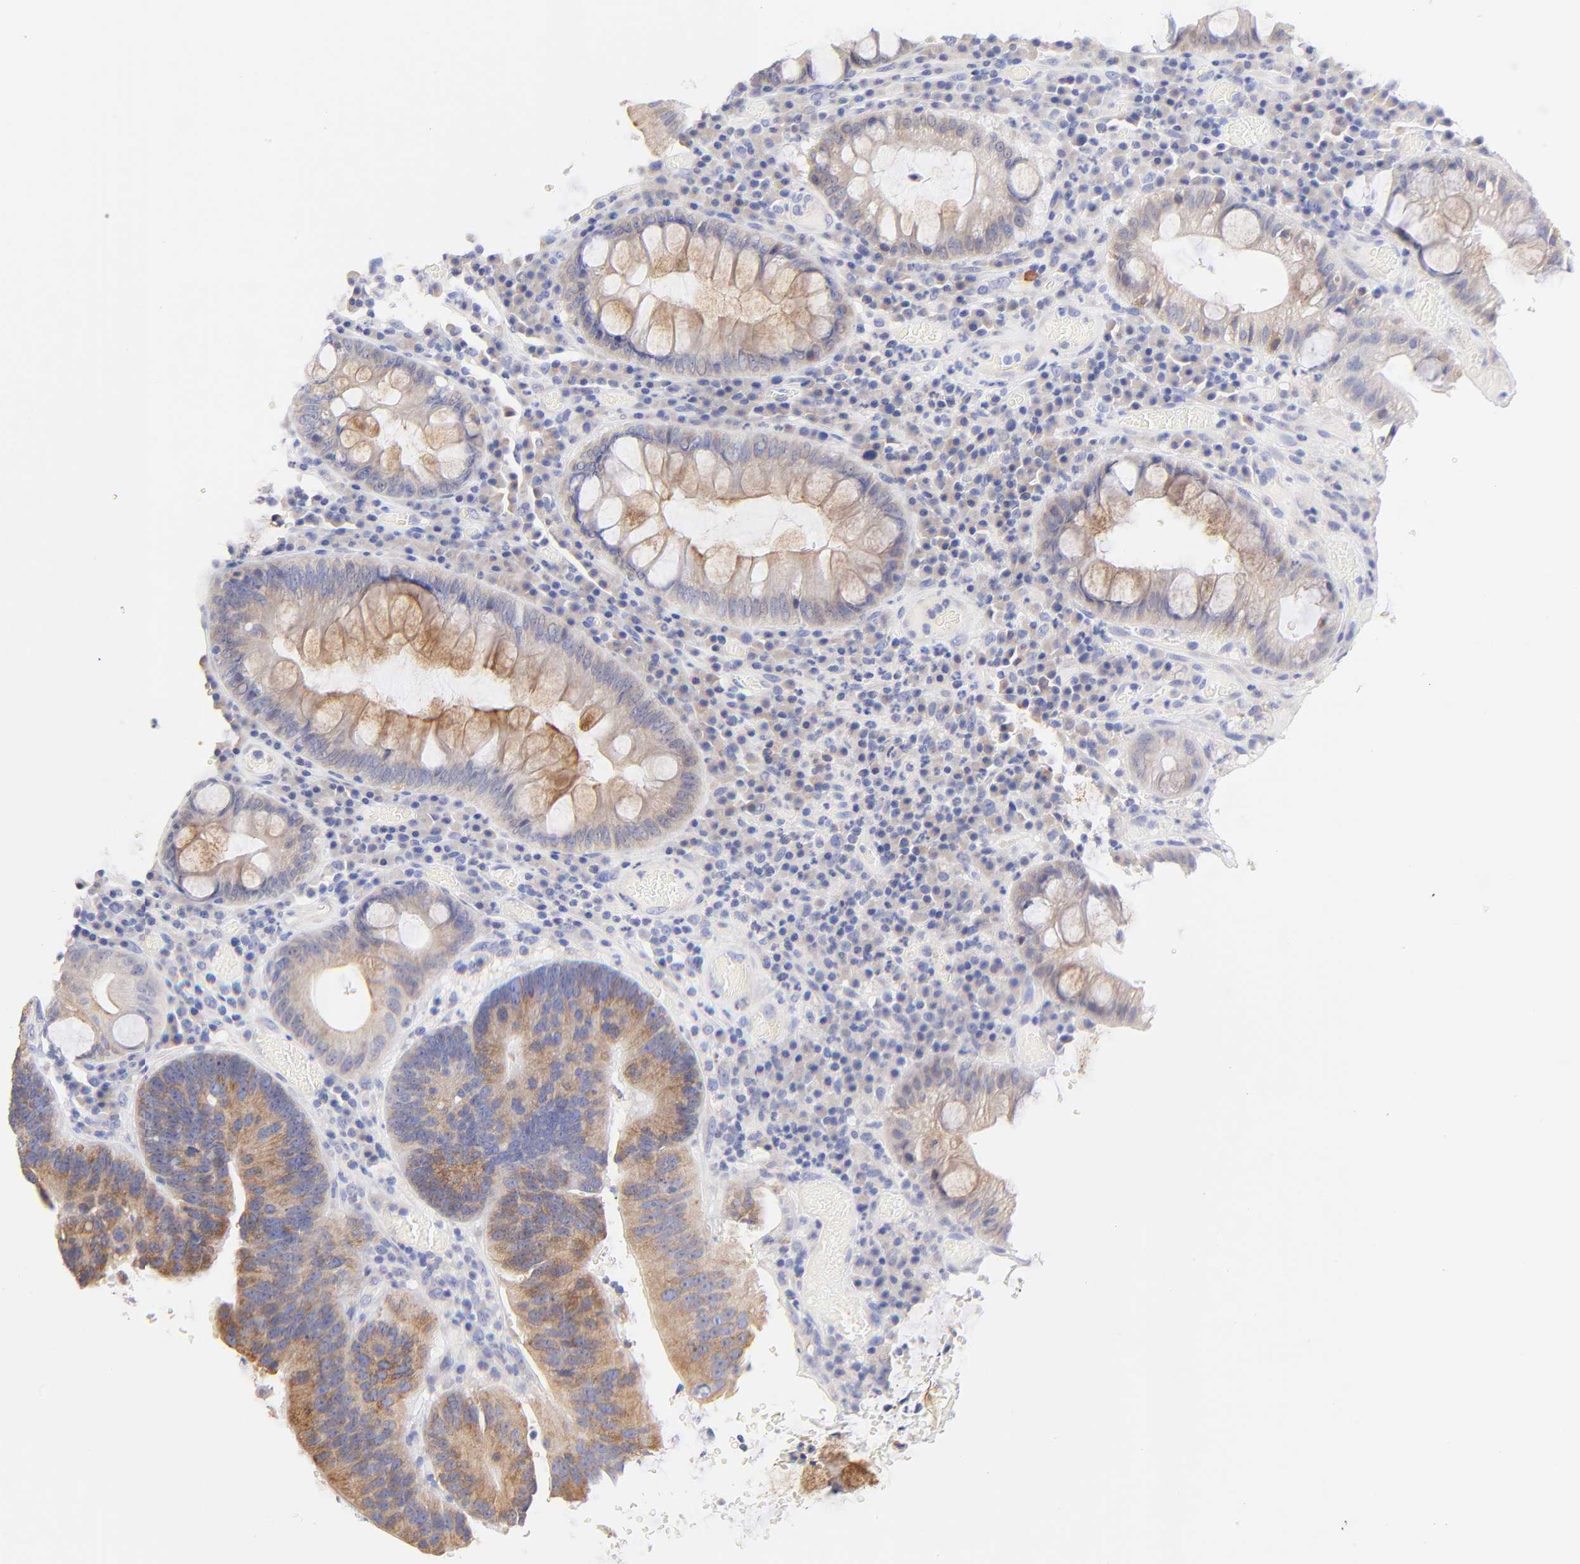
{"staining": {"intensity": "strong", "quantity": ">75%", "location": "cytoplasmic/membranous"}, "tissue": "colorectal cancer", "cell_type": "Tumor cells", "image_type": "cancer", "snomed": [{"axis": "morphology", "description": "Normal tissue, NOS"}, {"axis": "morphology", "description": "Adenocarcinoma, NOS"}, {"axis": "topography", "description": "Colon"}], "caption": "Human colorectal adenocarcinoma stained with a protein marker demonstrates strong staining in tumor cells.", "gene": "EBP", "patient": {"sex": "female", "age": 78}}